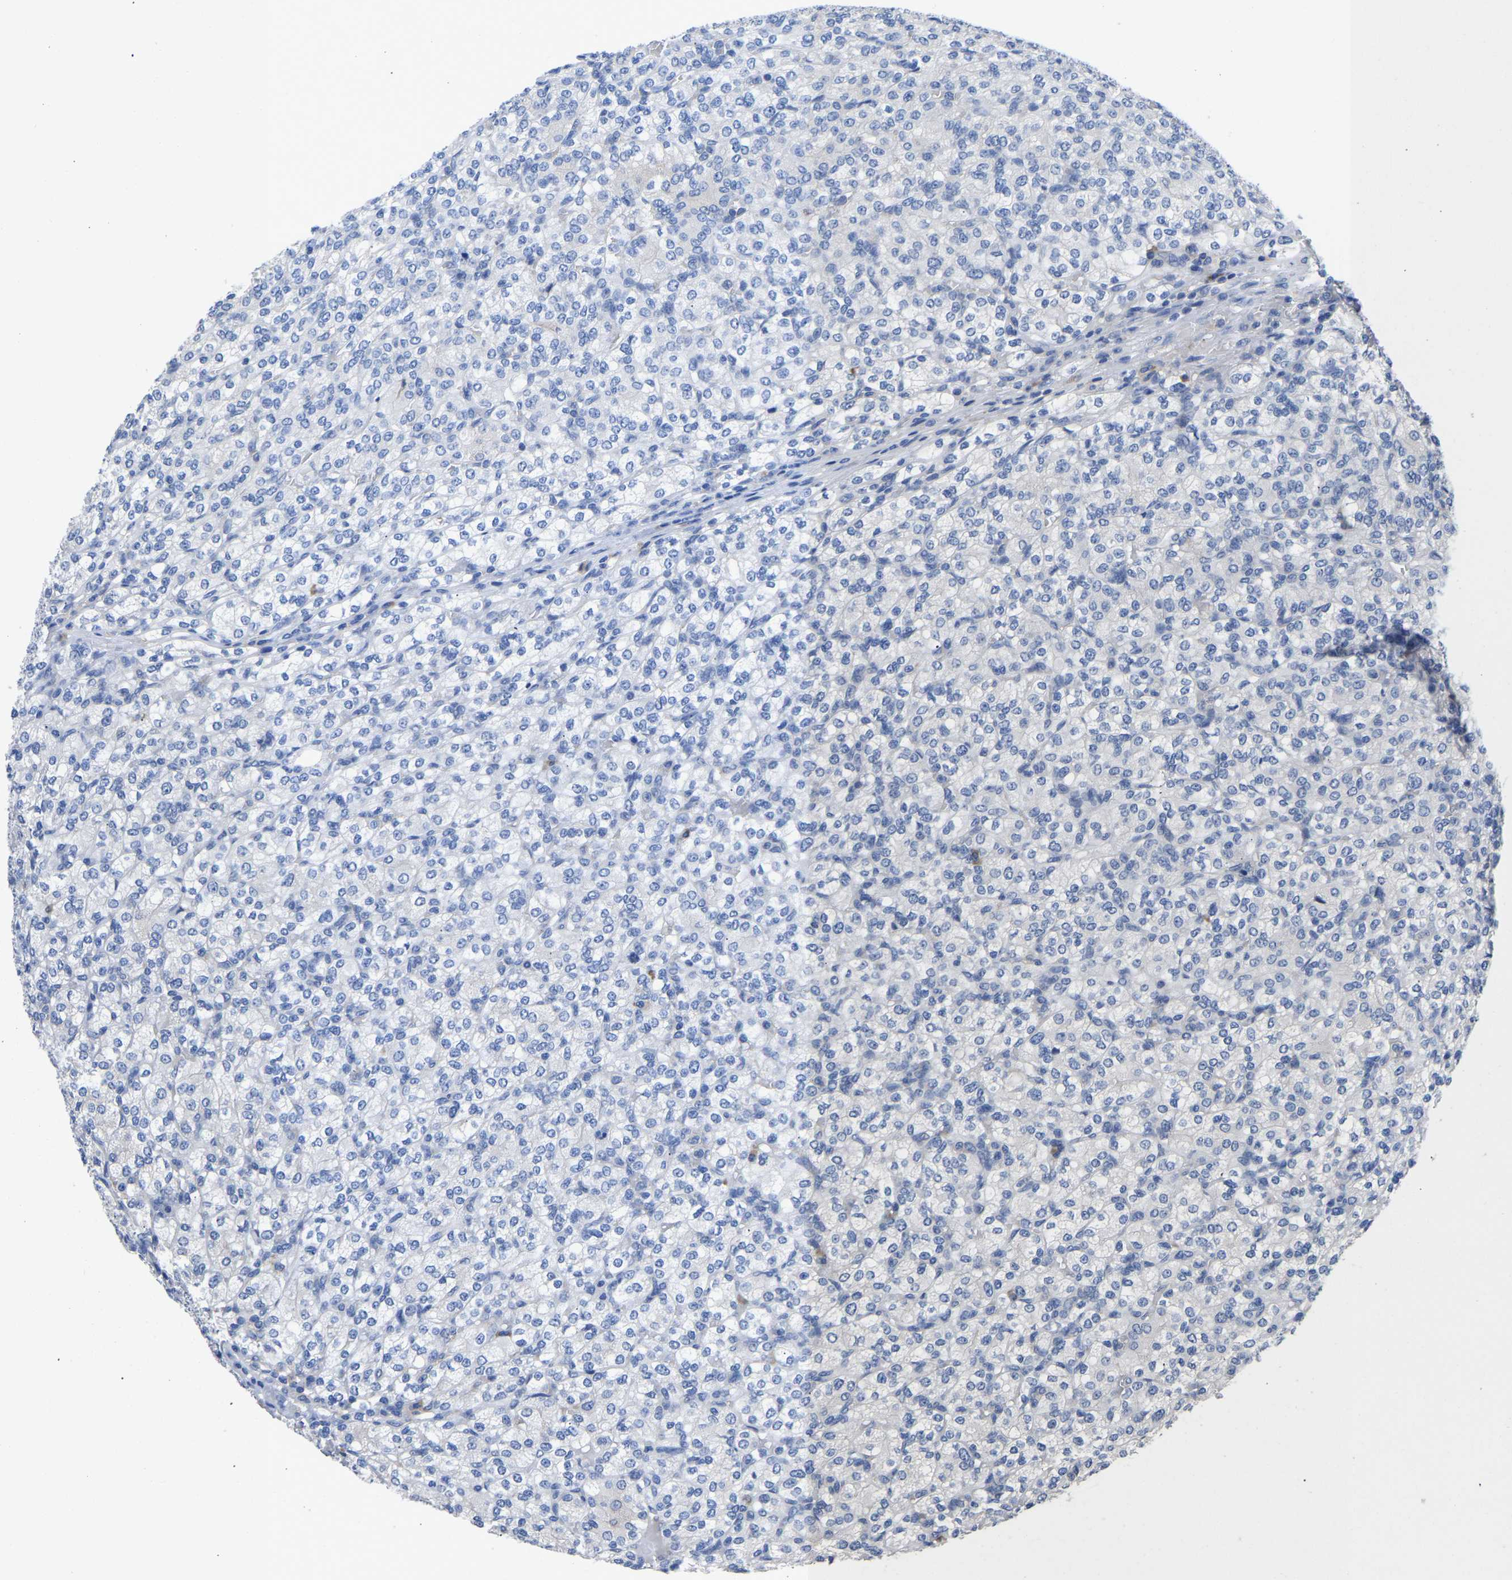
{"staining": {"intensity": "negative", "quantity": "none", "location": "none"}, "tissue": "renal cancer", "cell_type": "Tumor cells", "image_type": "cancer", "snomed": [{"axis": "morphology", "description": "Adenocarcinoma, NOS"}, {"axis": "topography", "description": "Kidney"}], "caption": "Renal cancer was stained to show a protein in brown. There is no significant staining in tumor cells.", "gene": "ABCA10", "patient": {"sex": "male", "age": 77}}